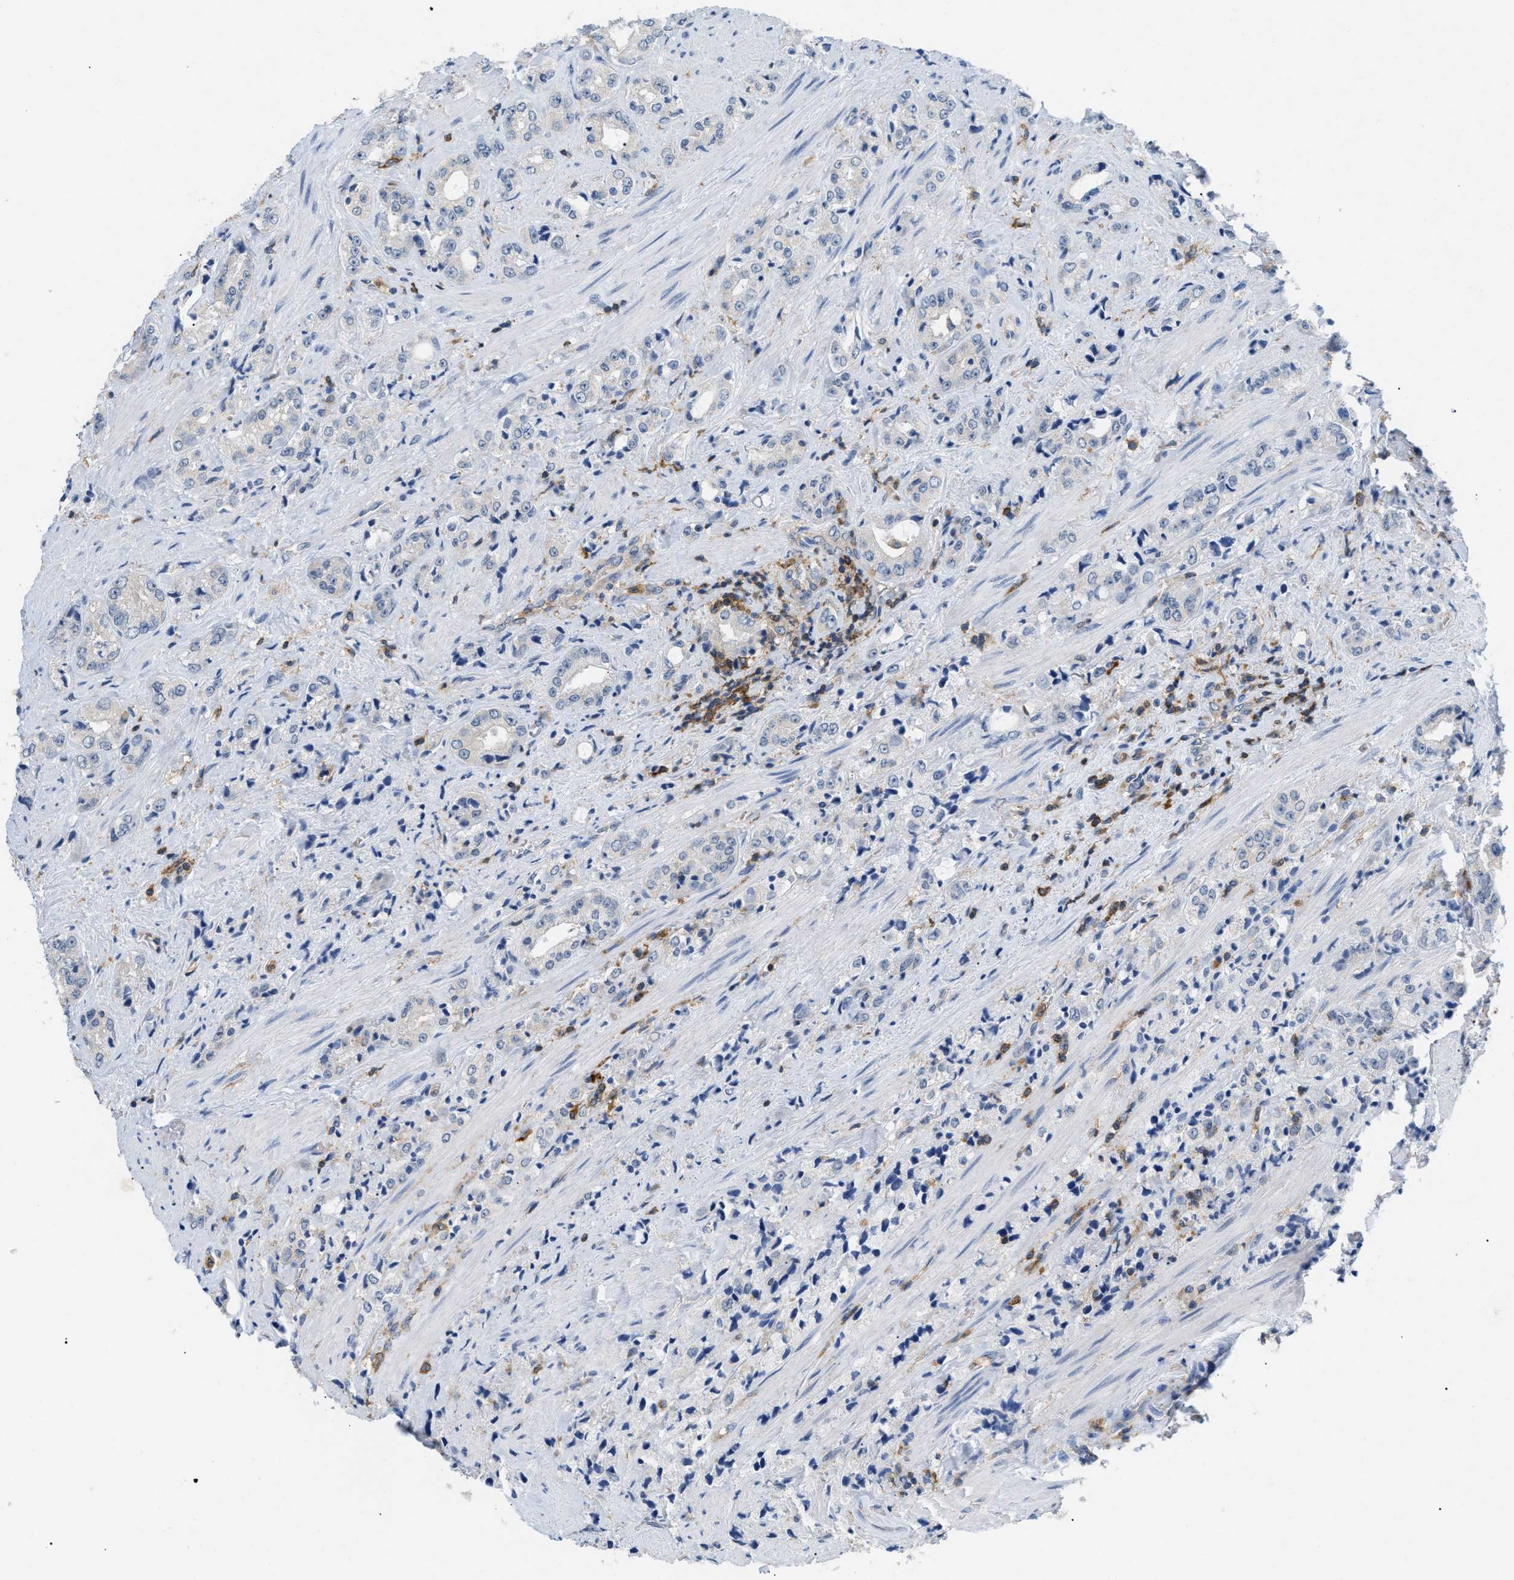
{"staining": {"intensity": "negative", "quantity": "none", "location": "none"}, "tissue": "prostate cancer", "cell_type": "Tumor cells", "image_type": "cancer", "snomed": [{"axis": "morphology", "description": "Adenocarcinoma, High grade"}, {"axis": "topography", "description": "Prostate"}], "caption": "IHC of human prostate cancer demonstrates no staining in tumor cells.", "gene": "INPP5D", "patient": {"sex": "male", "age": 61}}